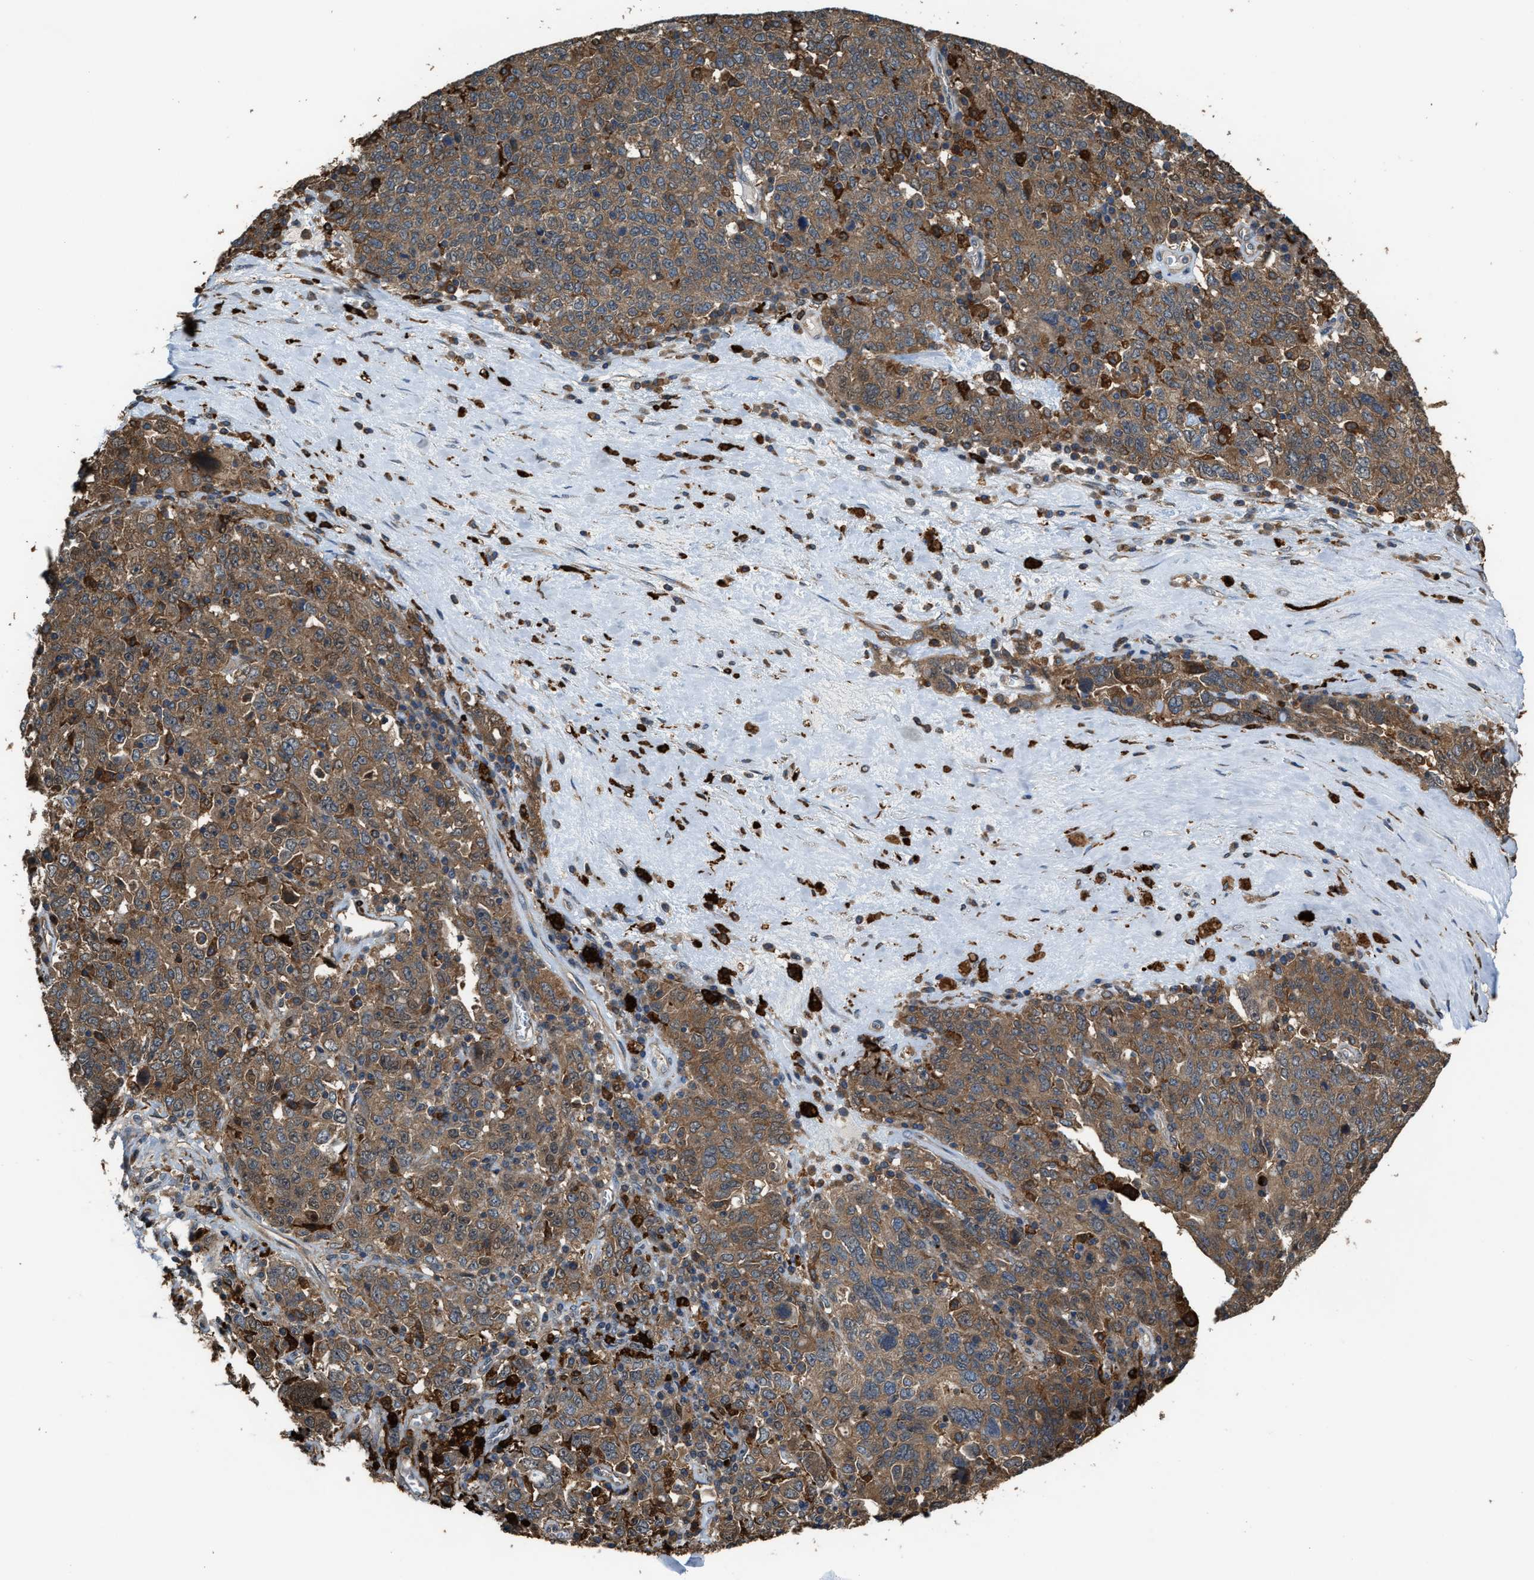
{"staining": {"intensity": "moderate", "quantity": ">75%", "location": "cytoplasmic/membranous"}, "tissue": "ovarian cancer", "cell_type": "Tumor cells", "image_type": "cancer", "snomed": [{"axis": "morphology", "description": "Carcinoma, endometroid"}, {"axis": "topography", "description": "Ovary"}], "caption": "Immunohistochemistry (IHC) of human ovarian cancer displays medium levels of moderate cytoplasmic/membranous positivity in approximately >75% of tumor cells.", "gene": "ATIC", "patient": {"sex": "female", "age": 62}}